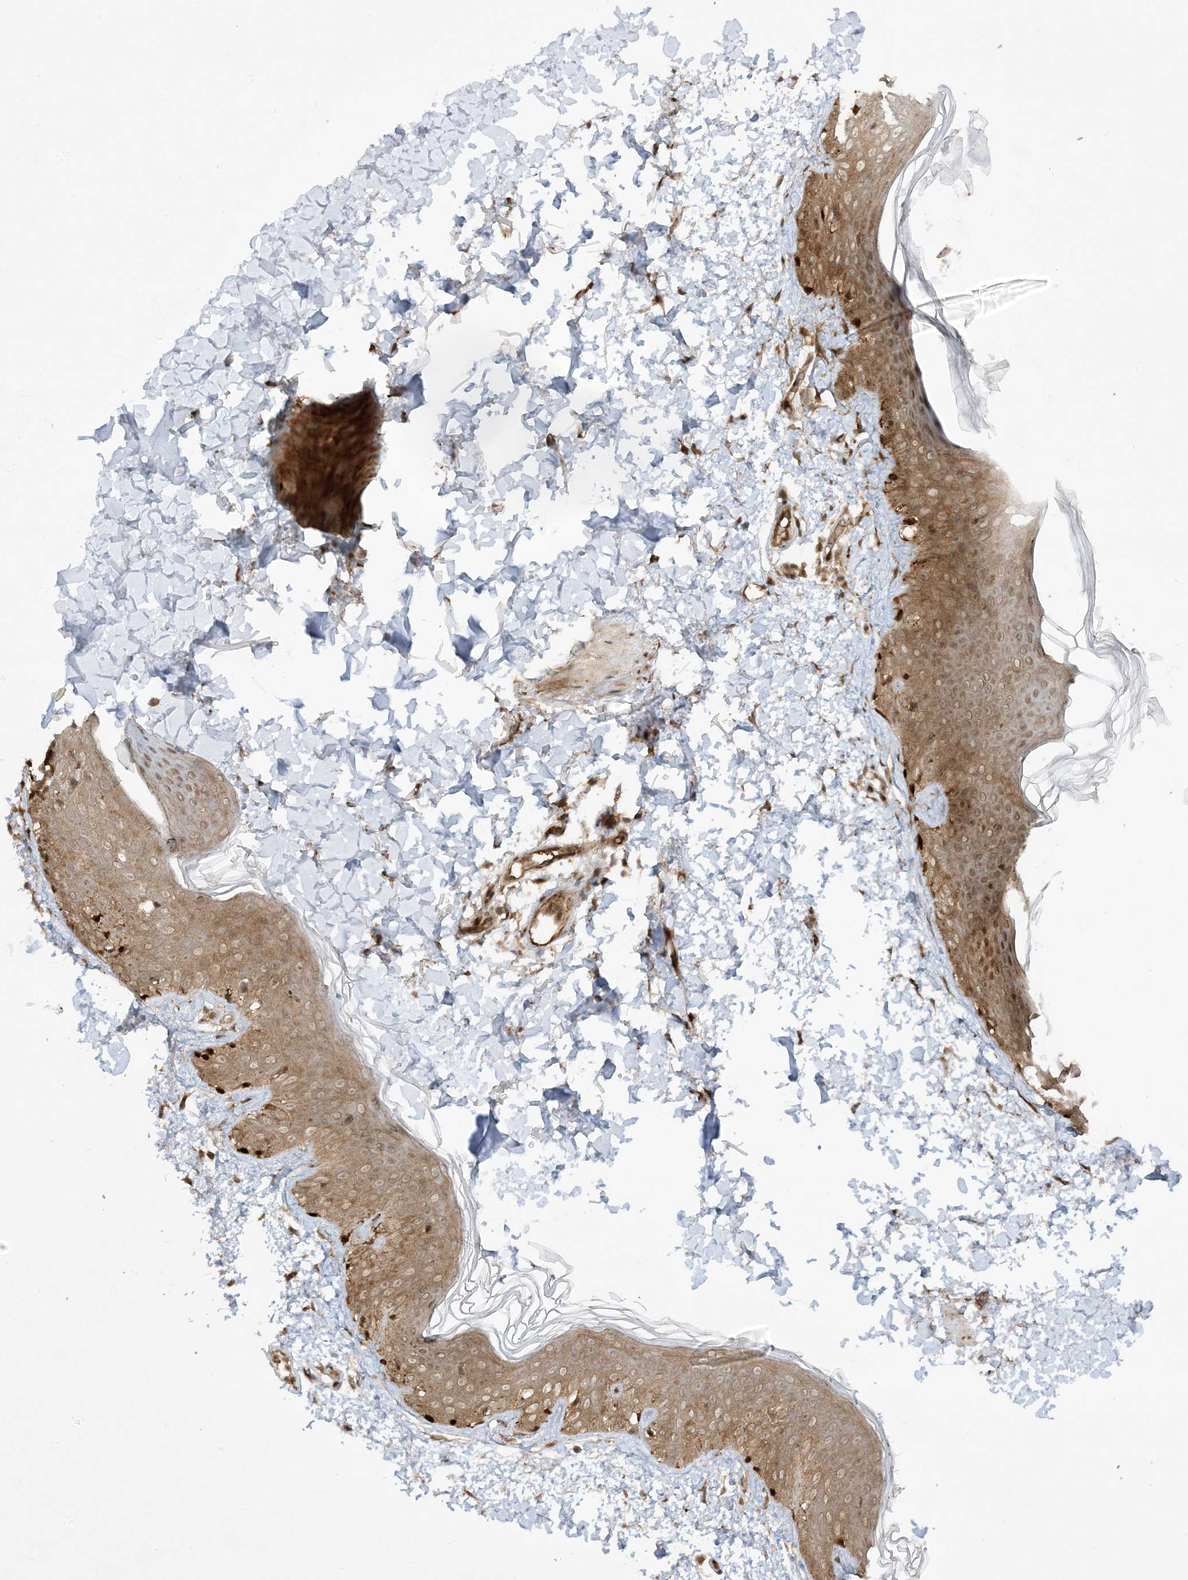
{"staining": {"intensity": "strong", "quantity": ">75%", "location": "cytoplasmic/membranous"}, "tissue": "skin", "cell_type": "Fibroblasts", "image_type": "normal", "snomed": [{"axis": "morphology", "description": "Normal tissue, NOS"}, {"axis": "topography", "description": "Skin"}], "caption": "High-magnification brightfield microscopy of unremarkable skin stained with DAB (brown) and counterstained with hematoxylin (blue). fibroblasts exhibit strong cytoplasmic/membranous staining is present in approximately>75% of cells.", "gene": "CERT1", "patient": {"sex": "male", "age": 37}}